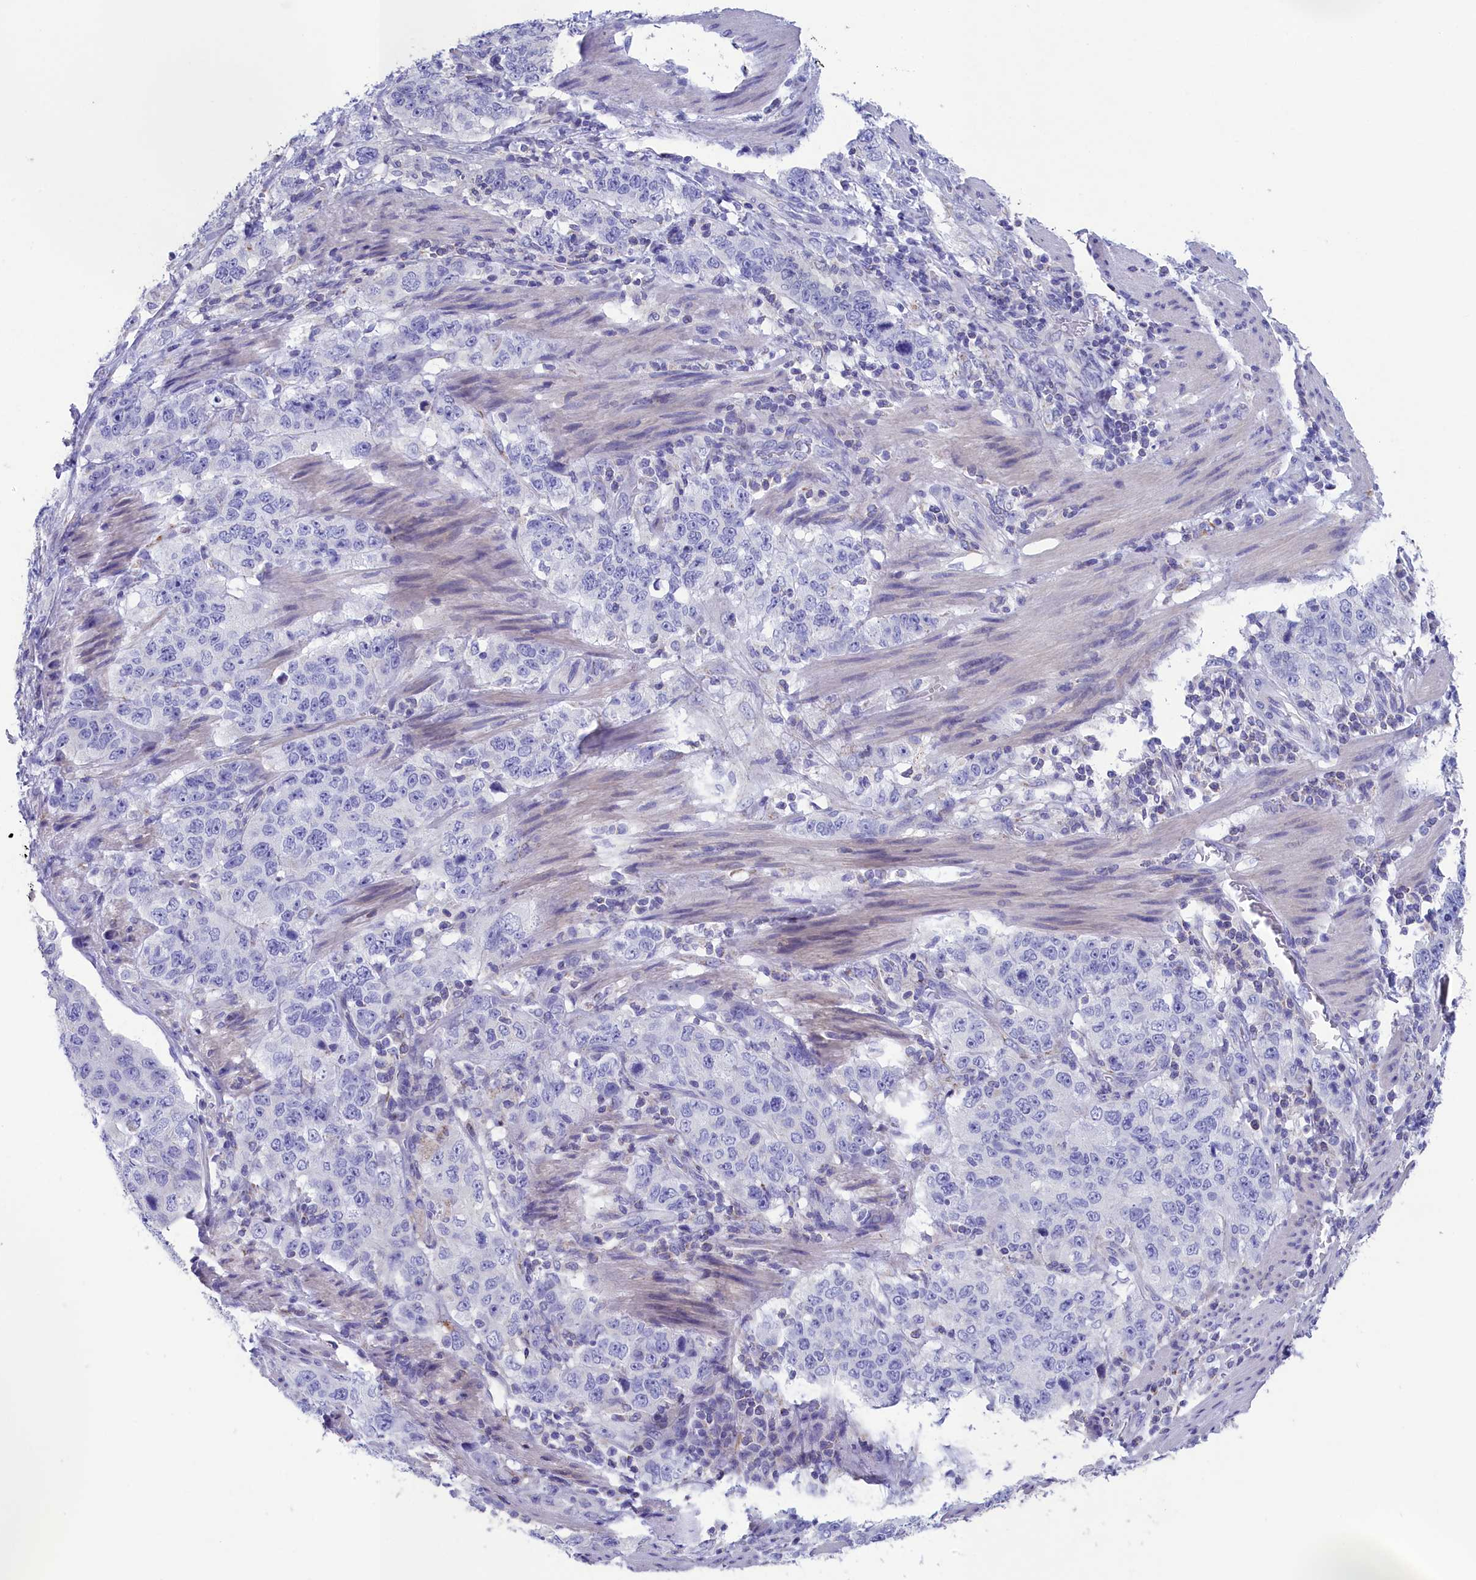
{"staining": {"intensity": "negative", "quantity": "none", "location": "none"}, "tissue": "stomach cancer", "cell_type": "Tumor cells", "image_type": "cancer", "snomed": [{"axis": "morphology", "description": "Adenocarcinoma, NOS"}, {"axis": "topography", "description": "Stomach"}], "caption": "Stomach adenocarcinoma was stained to show a protein in brown. There is no significant staining in tumor cells.", "gene": "PRDM12", "patient": {"sex": "male", "age": 48}}